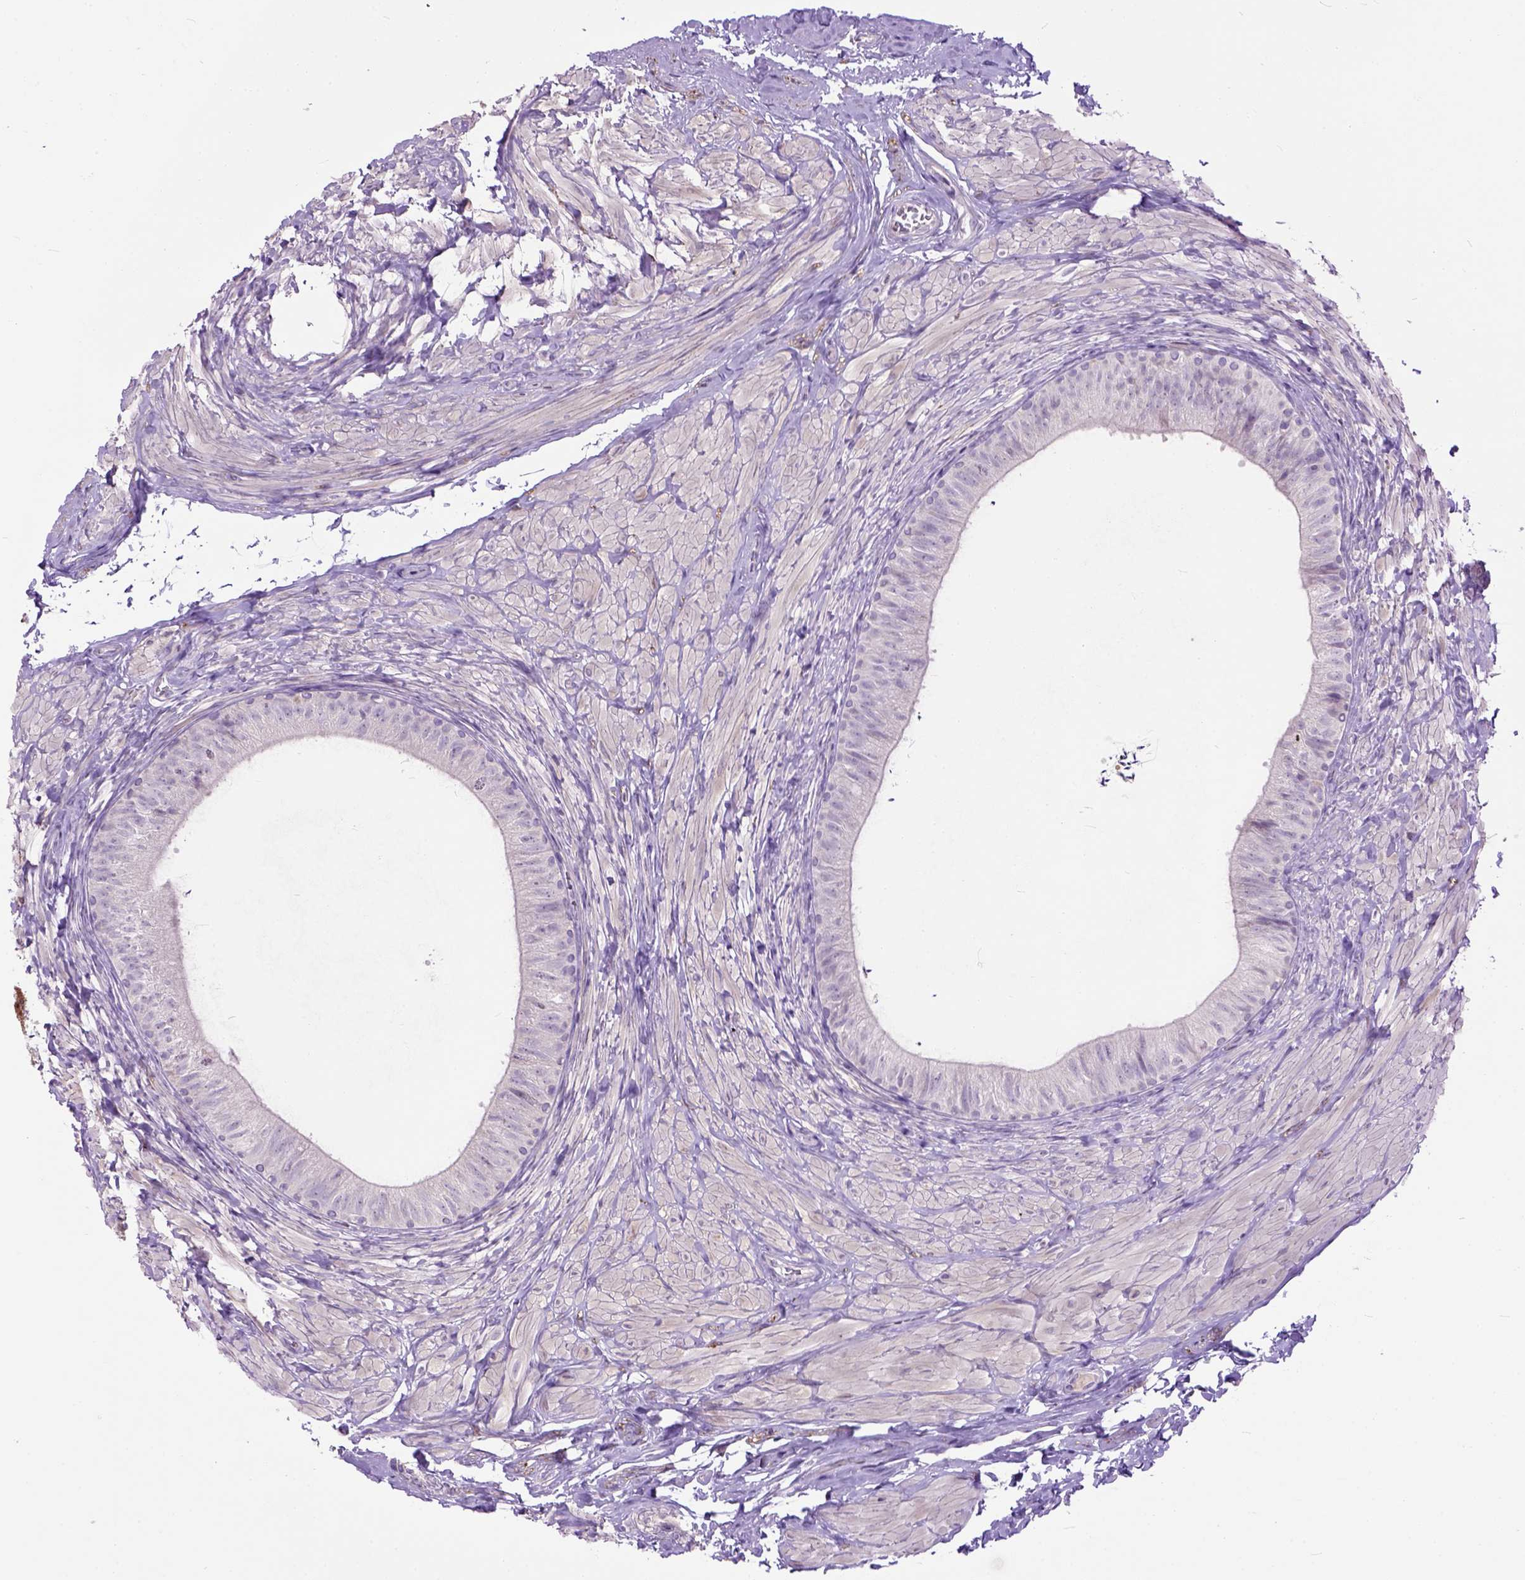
{"staining": {"intensity": "negative", "quantity": "none", "location": "none"}, "tissue": "epididymis", "cell_type": "Glandular cells", "image_type": "normal", "snomed": [{"axis": "morphology", "description": "Normal tissue, NOS"}, {"axis": "topography", "description": "Epididymis, spermatic cord, NOS"}, {"axis": "topography", "description": "Epididymis"}, {"axis": "topography", "description": "Peripheral nerve tissue"}], "caption": "Glandular cells show no significant protein positivity in normal epididymis. The staining was performed using DAB to visualize the protein expression in brown, while the nuclei were stained in blue with hematoxylin (Magnification: 20x).", "gene": "MAPT", "patient": {"sex": "male", "age": 29}}